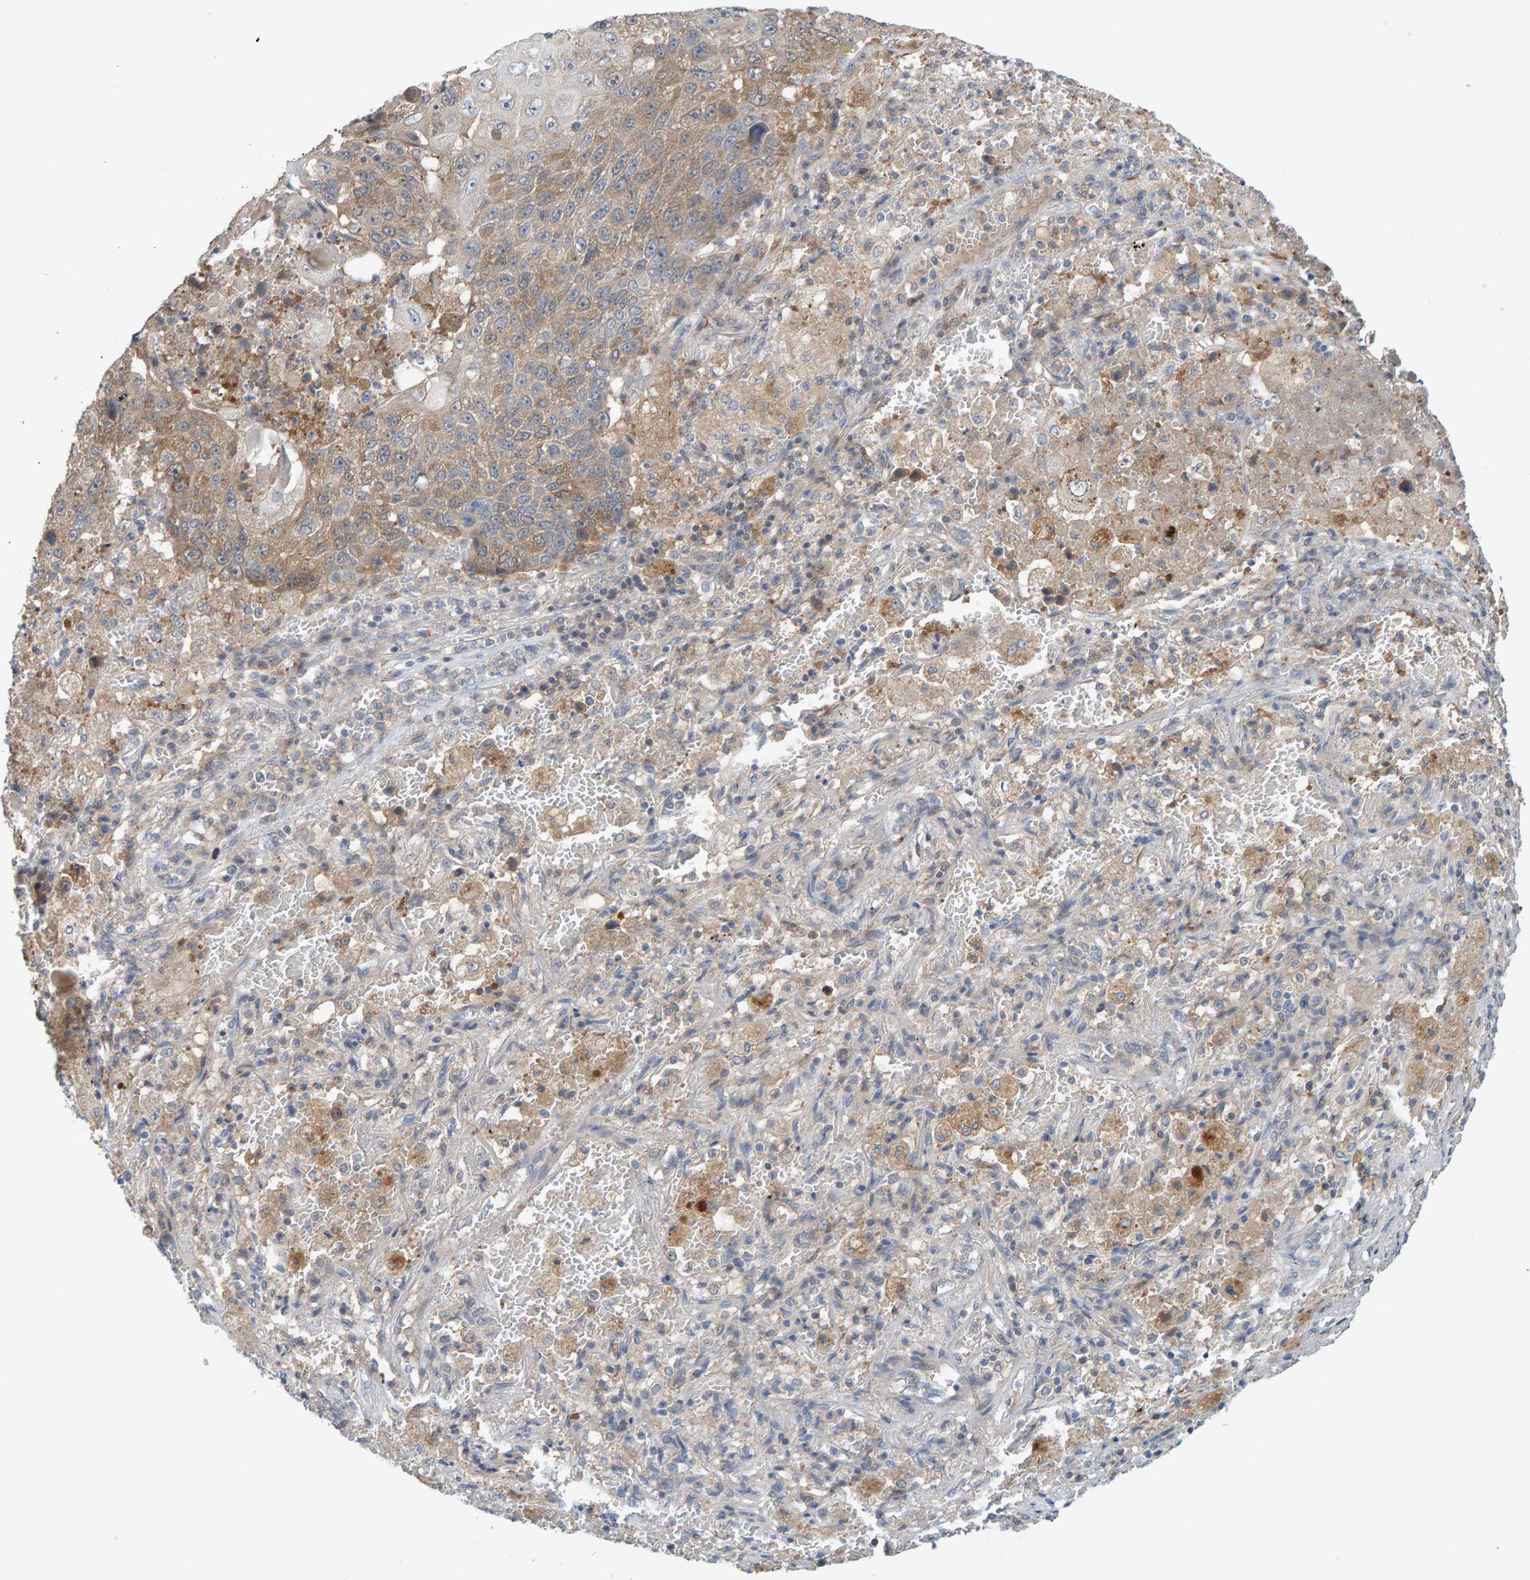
{"staining": {"intensity": "weak", "quantity": ">75%", "location": "cytoplasmic/membranous"}, "tissue": "lung cancer", "cell_type": "Tumor cells", "image_type": "cancer", "snomed": [{"axis": "morphology", "description": "Squamous cell carcinoma, NOS"}, {"axis": "topography", "description": "Lung"}], "caption": "High-power microscopy captured an immunohistochemistry (IHC) micrograph of lung squamous cell carcinoma, revealing weak cytoplasmic/membranous positivity in approximately >75% of tumor cells.", "gene": "TATDN1", "patient": {"sex": "male", "age": 61}}